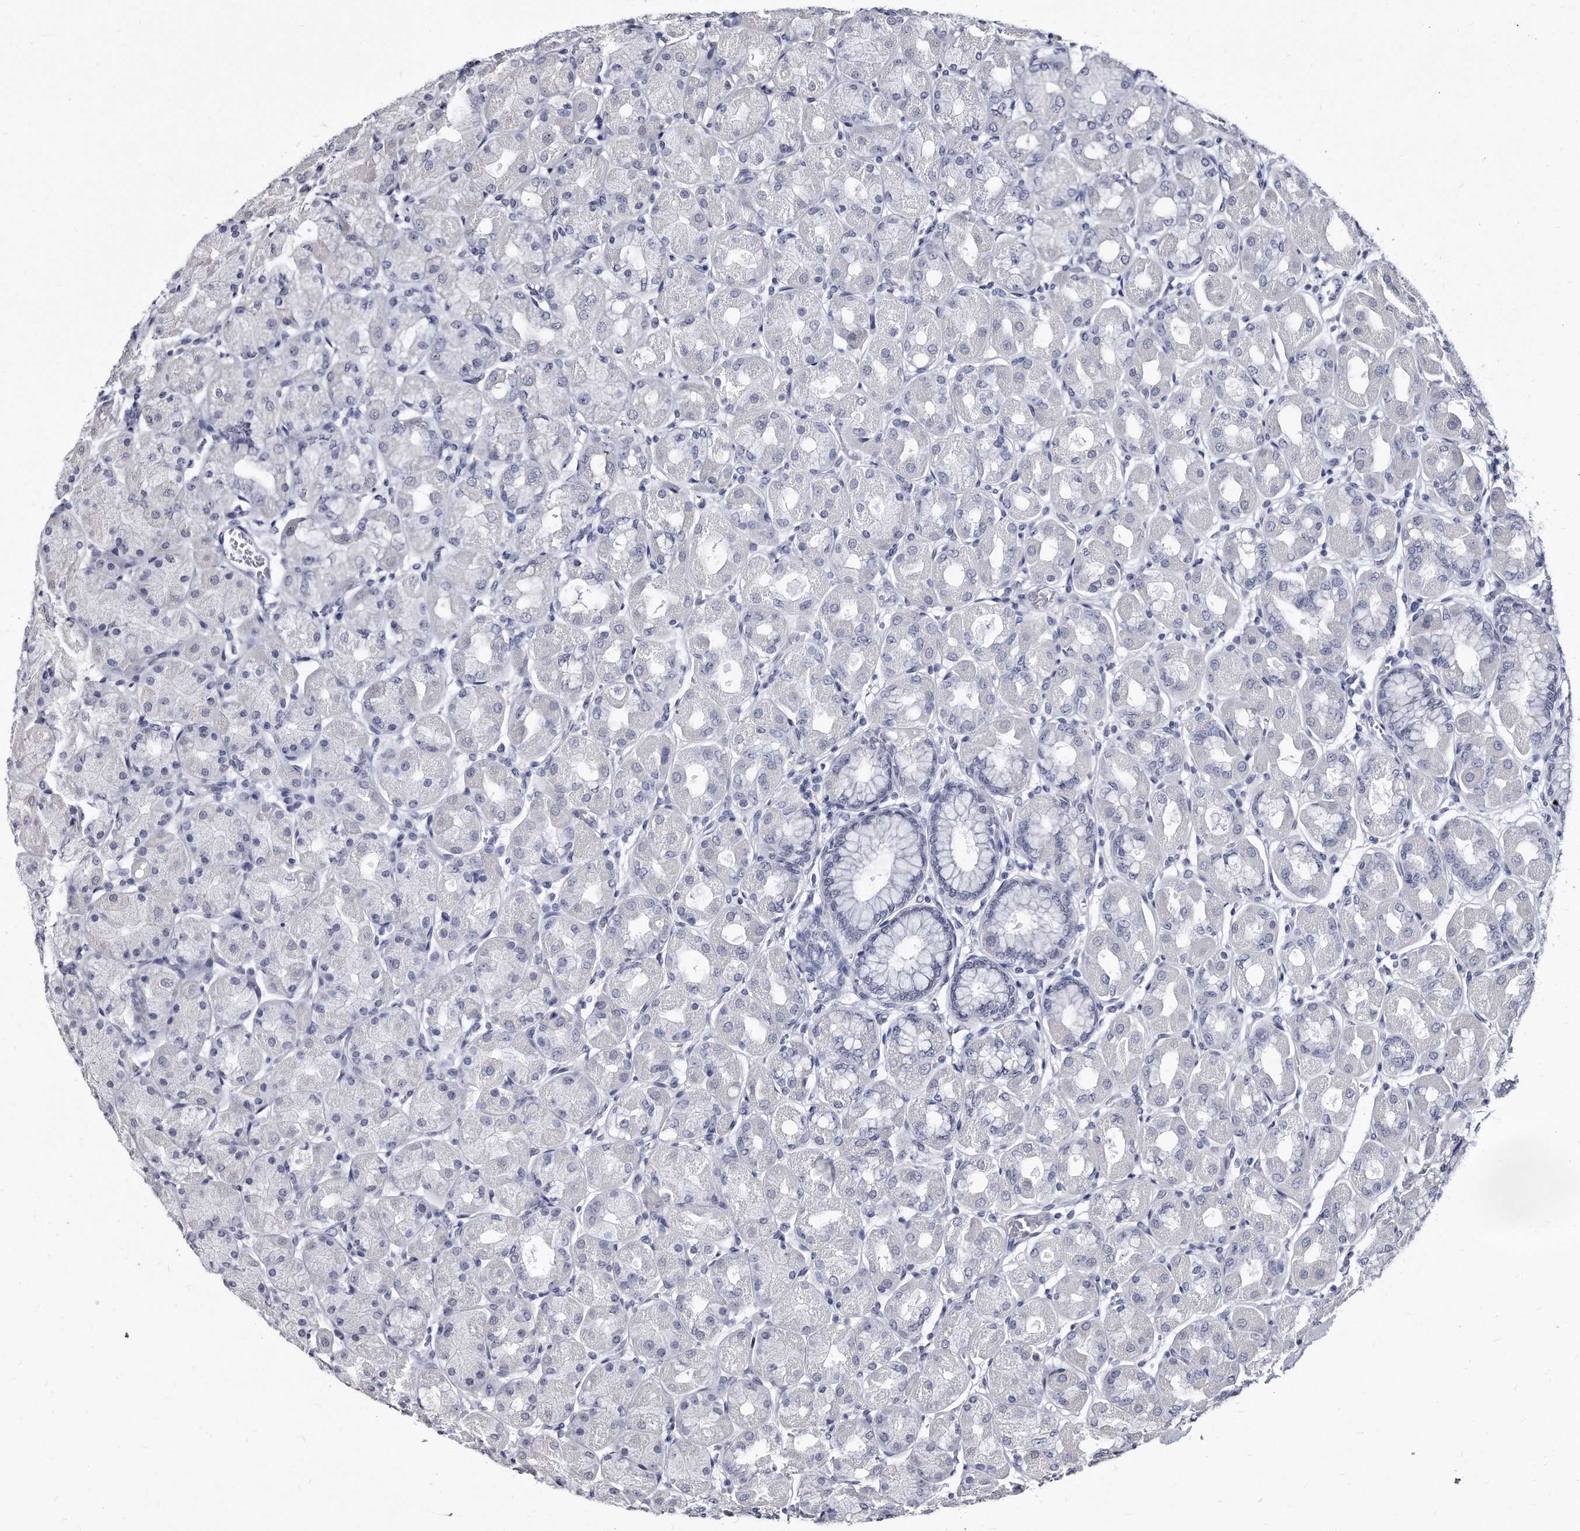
{"staining": {"intensity": "negative", "quantity": "none", "location": "none"}, "tissue": "stomach", "cell_type": "Glandular cells", "image_type": "normal", "snomed": [{"axis": "morphology", "description": "Normal tissue, NOS"}, {"axis": "topography", "description": "Stomach, upper"}], "caption": "DAB immunohistochemical staining of benign stomach exhibits no significant positivity in glandular cells. The staining is performed using DAB brown chromogen with nuclei counter-stained in using hematoxylin.", "gene": "KLHDC3", "patient": {"sex": "female", "age": 56}}